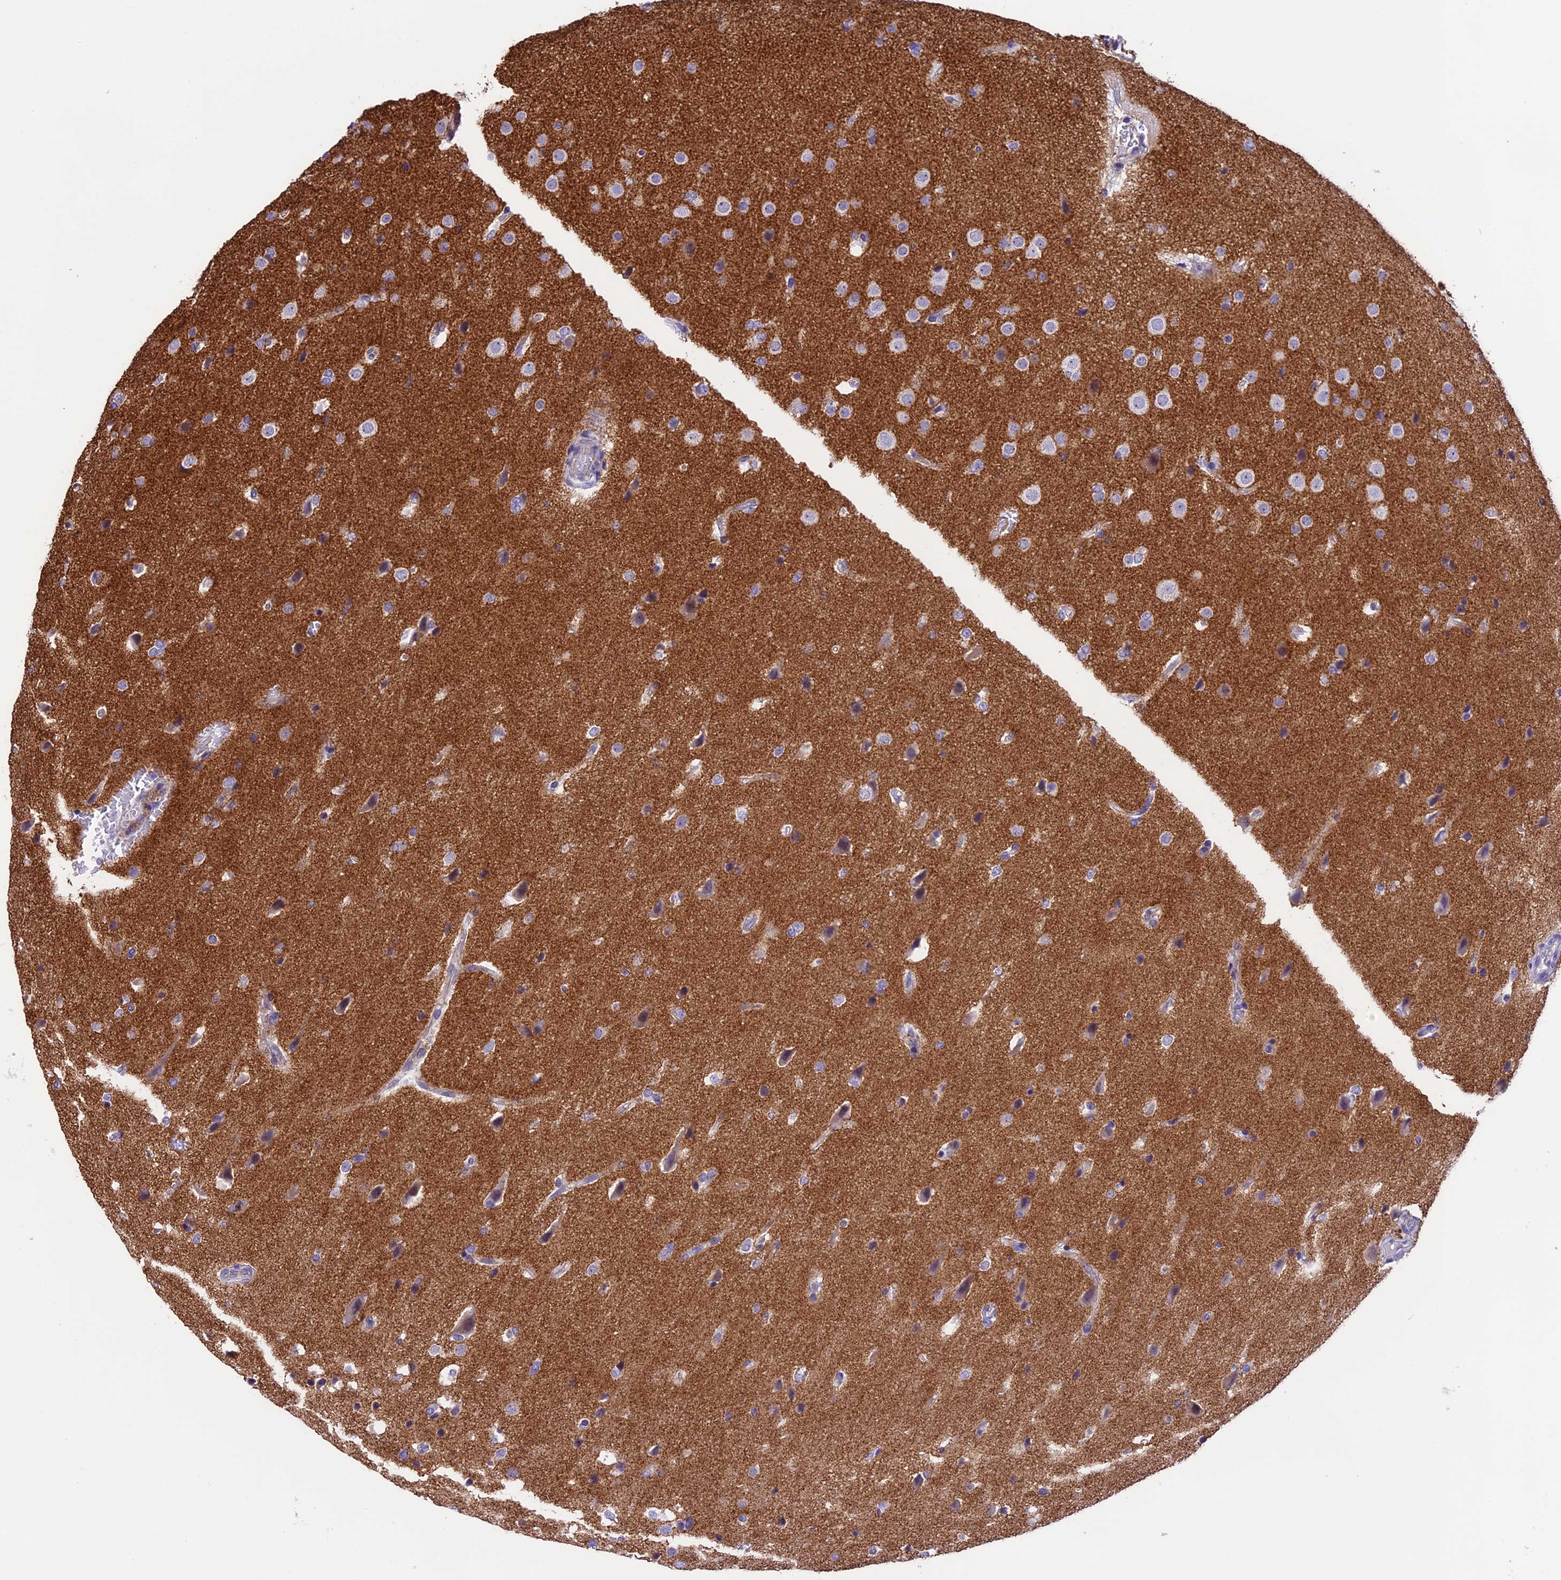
{"staining": {"intensity": "negative", "quantity": "none", "location": "none"}, "tissue": "glioma", "cell_type": "Tumor cells", "image_type": "cancer", "snomed": [{"axis": "morphology", "description": "Glioma, malignant, Low grade"}, {"axis": "topography", "description": "Brain"}], "caption": "Tumor cells show no significant protein positivity in glioma.", "gene": "PRR15", "patient": {"sex": "female", "age": 37}}